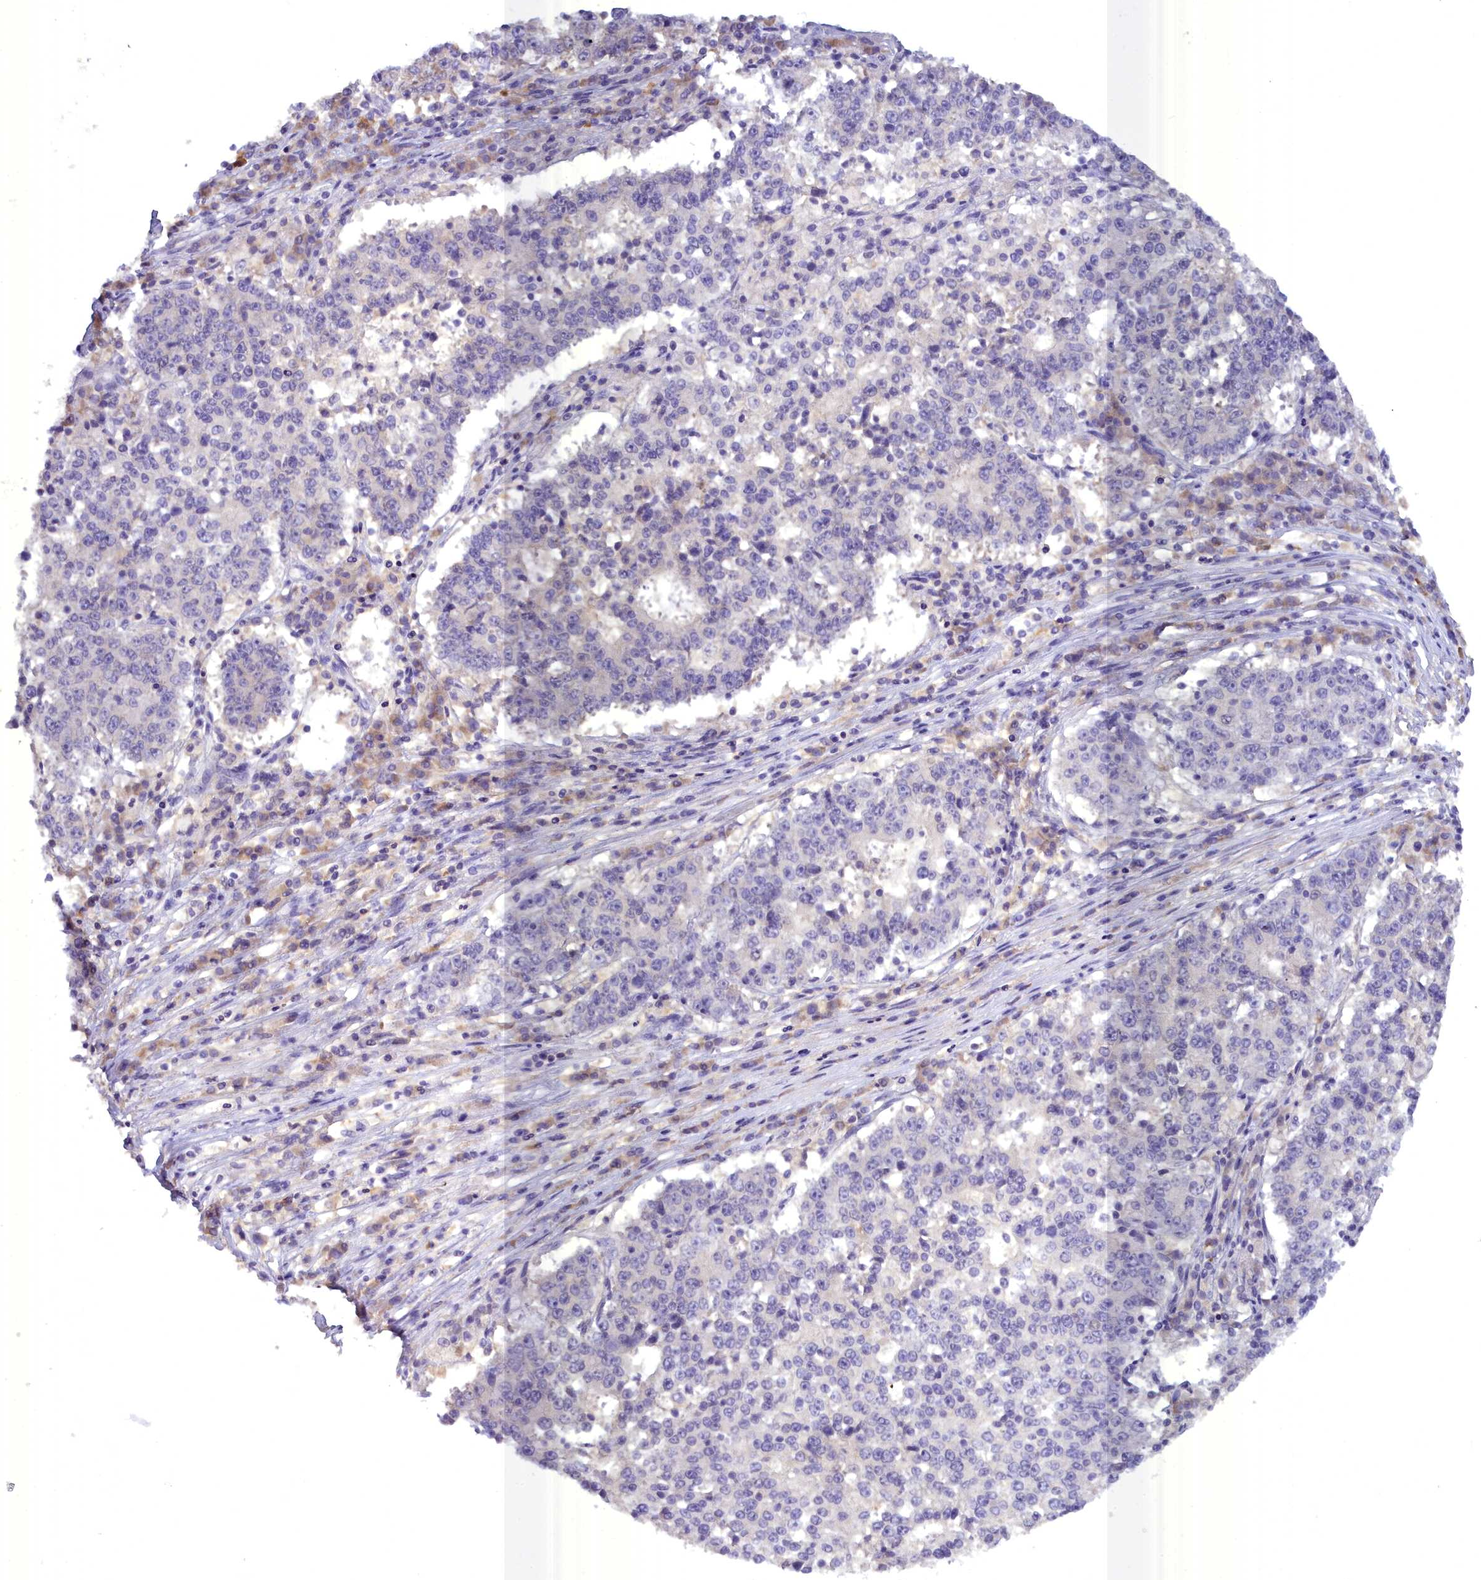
{"staining": {"intensity": "negative", "quantity": "none", "location": "none"}, "tissue": "stomach cancer", "cell_type": "Tumor cells", "image_type": "cancer", "snomed": [{"axis": "morphology", "description": "Adenocarcinoma, NOS"}, {"axis": "topography", "description": "Stomach"}], "caption": "Immunohistochemistry (IHC) micrograph of human stomach cancer (adenocarcinoma) stained for a protein (brown), which reveals no staining in tumor cells. The staining is performed using DAB brown chromogen with nuclei counter-stained in using hematoxylin.", "gene": "BLNK", "patient": {"sex": "male", "age": 59}}